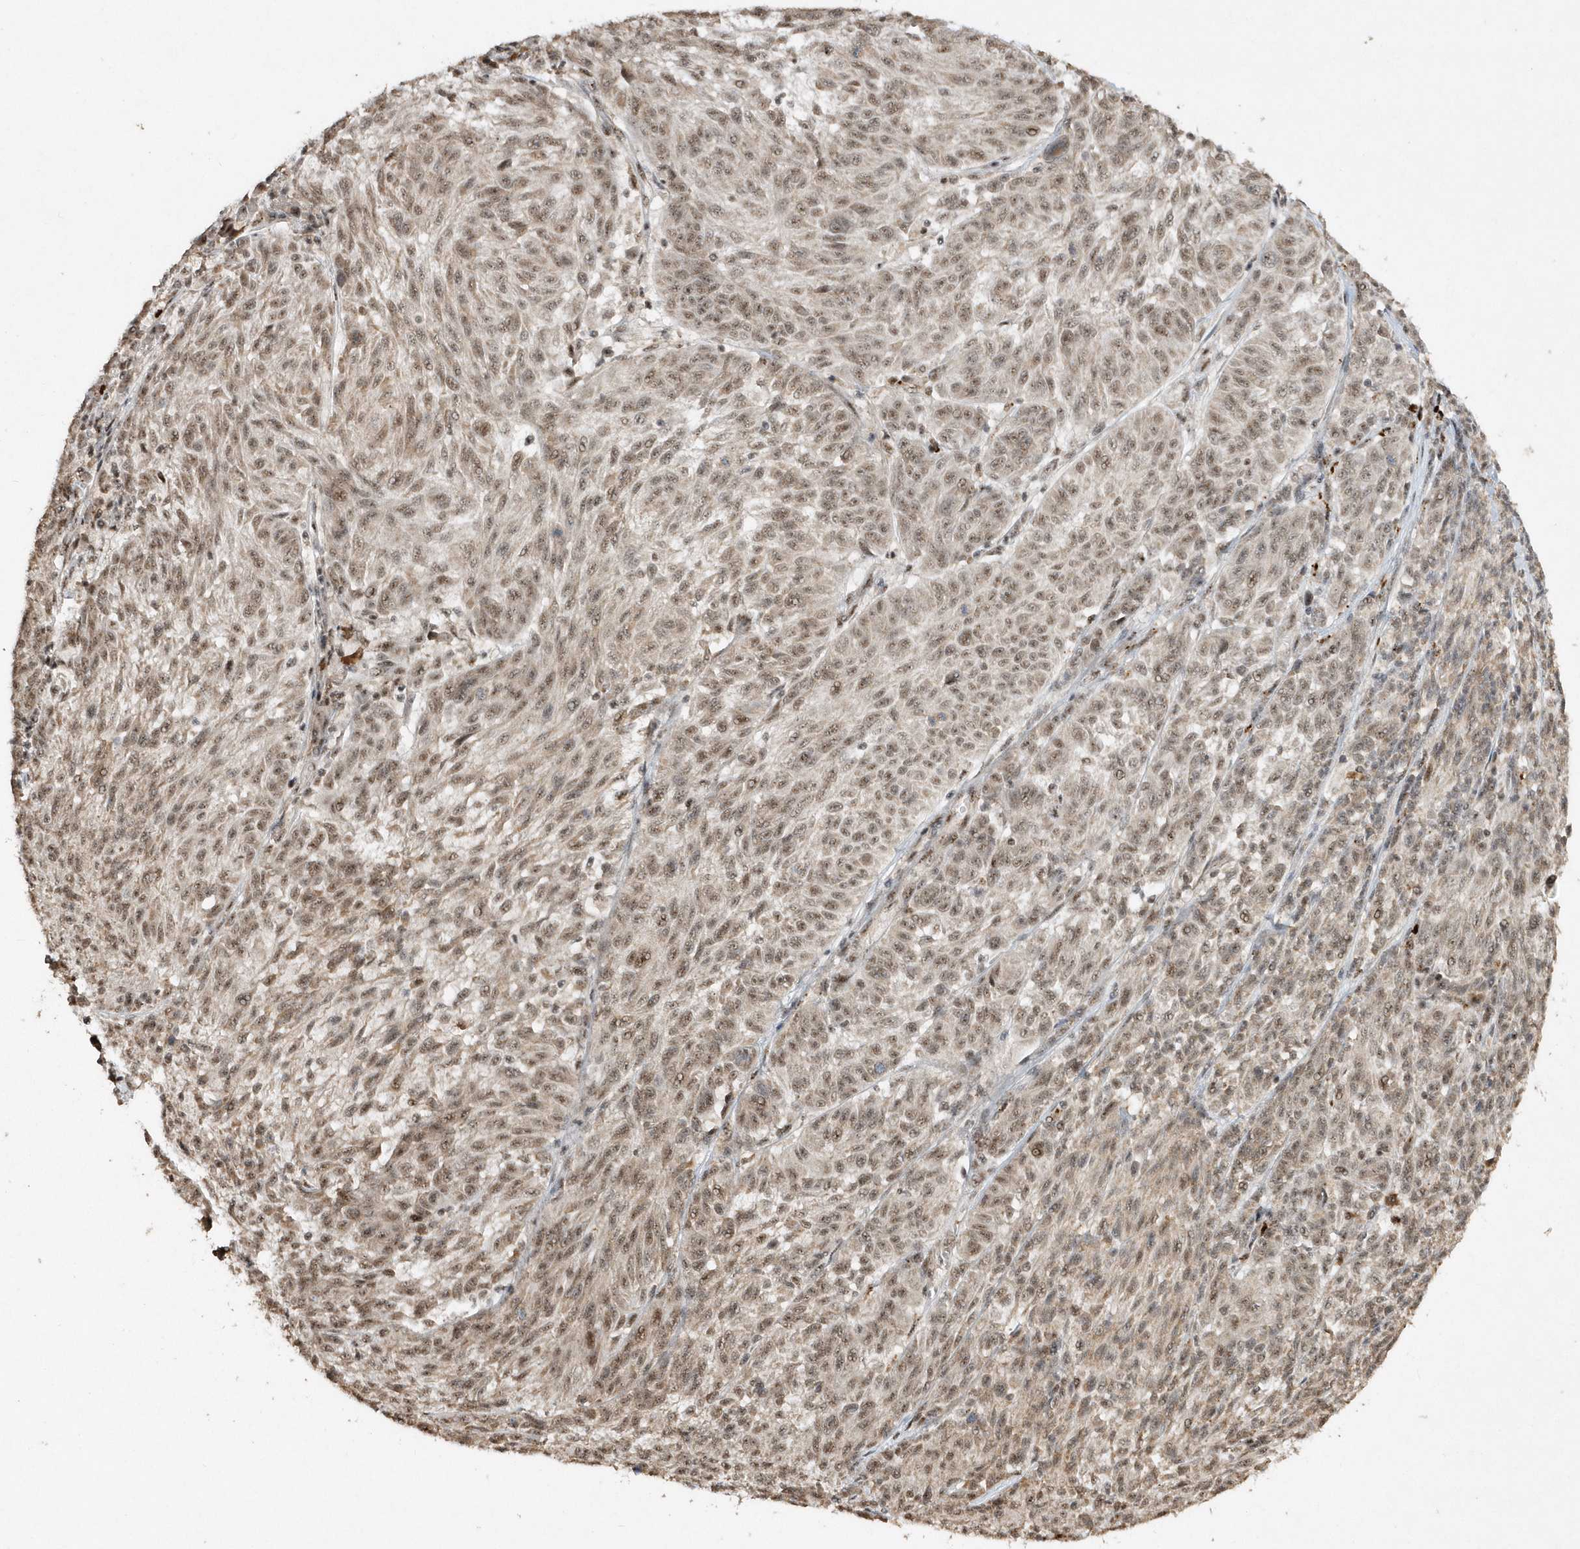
{"staining": {"intensity": "moderate", "quantity": ">75%", "location": "nuclear"}, "tissue": "melanoma", "cell_type": "Tumor cells", "image_type": "cancer", "snomed": [{"axis": "morphology", "description": "Malignant melanoma, NOS"}, {"axis": "topography", "description": "Skin"}], "caption": "High-power microscopy captured an immunohistochemistry (IHC) micrograph of melanoma, revealing moderate nuclear expression in about >75% of tumor cells.", "gene": "POLR3B", "patient": {"sex": "male", "age": 53}}